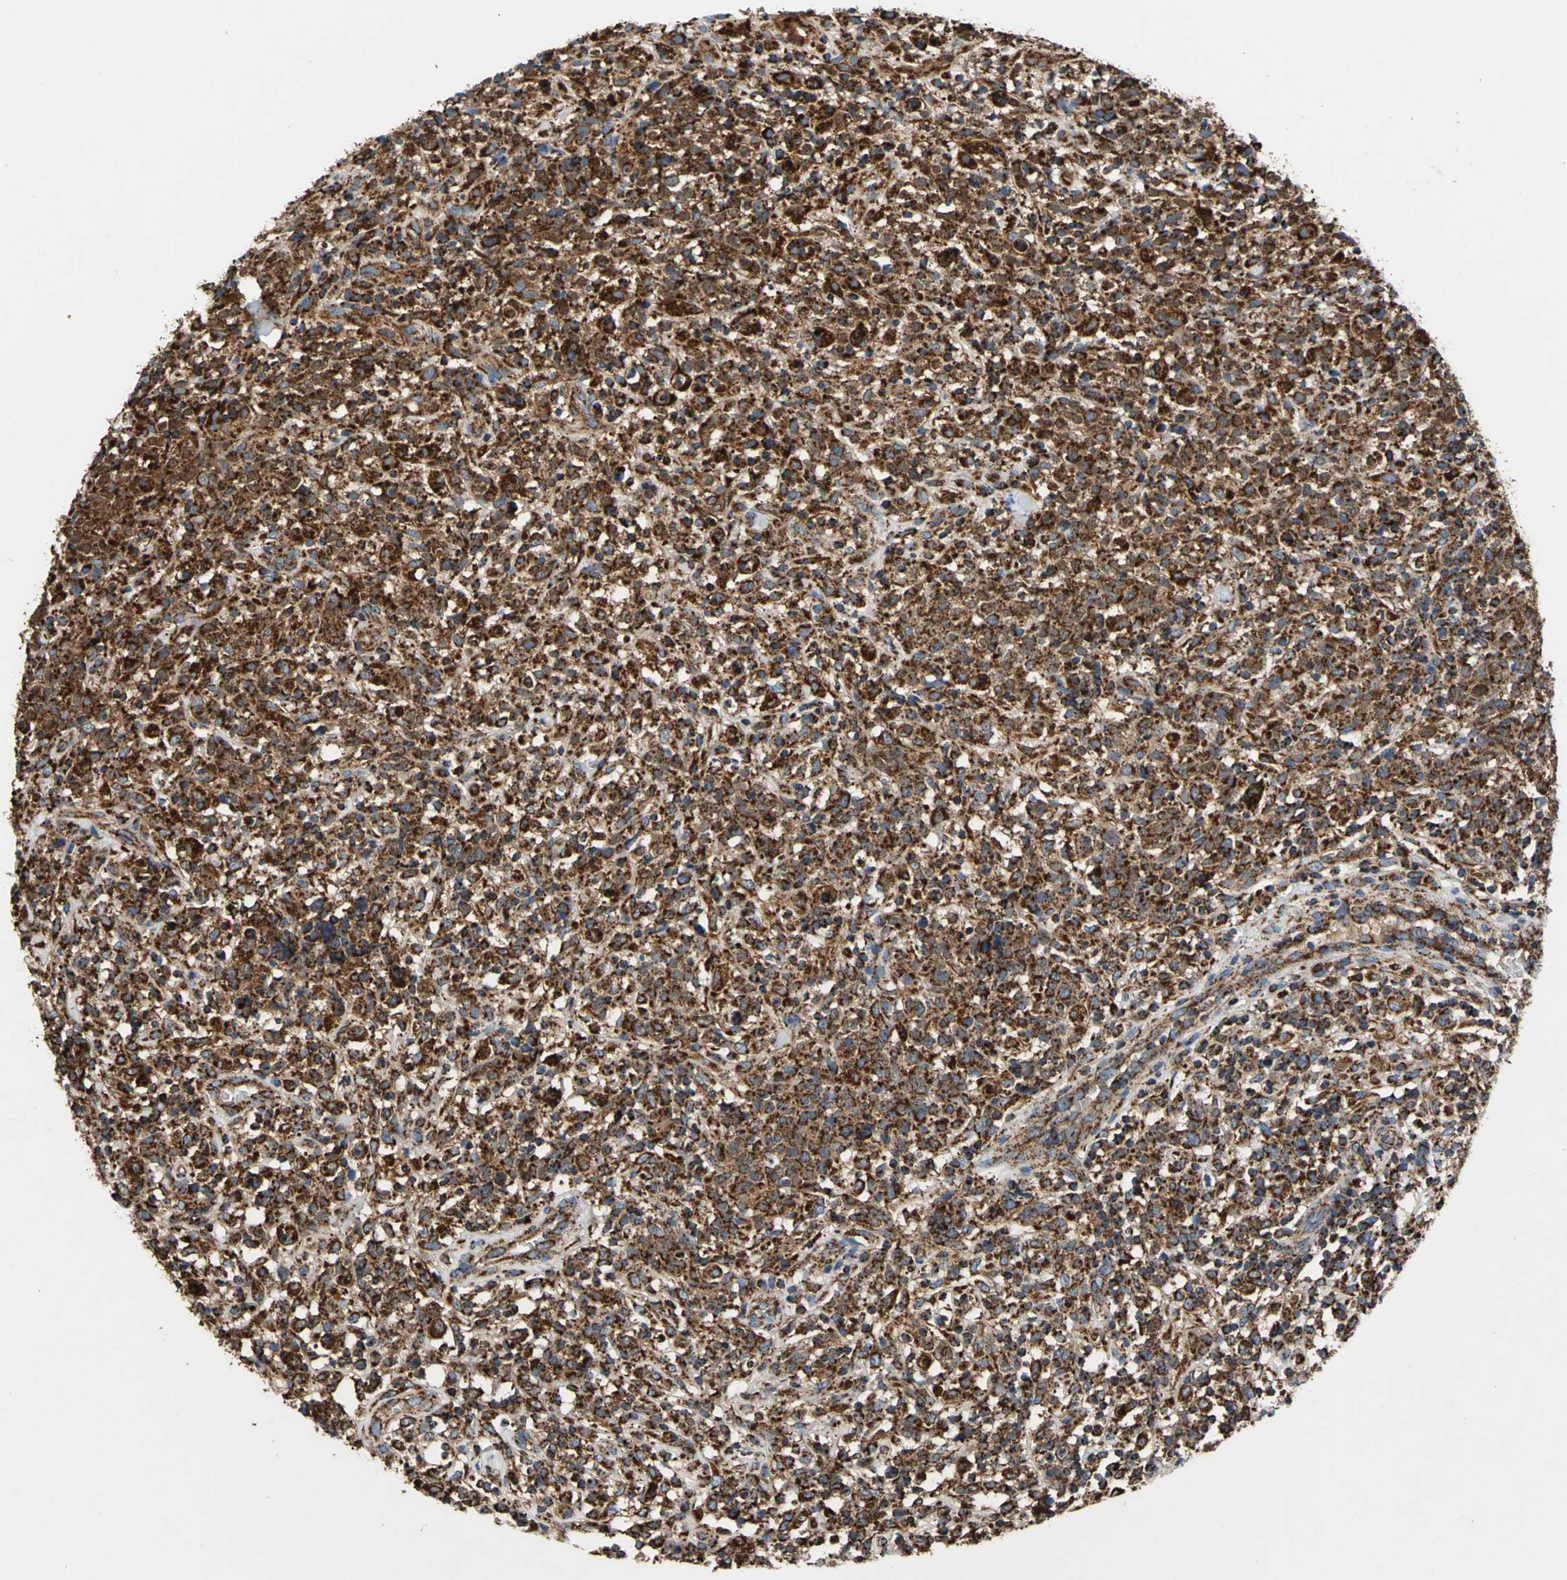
{"staining": {"intensity": "strong", "quantity": ">75%", "location": "cytoplasmic/membranous"}, "tissue": "lymphoma", "cell_type": "Tumor cells", "image_type": "cancer", "snomed": [{"axis": "morphology", "description": "Malignant lymphoma, non-Hodgkin's type, High grade"}, {"axis": "topography", "description": "Lymph node"}], "caption": "Tumor cells demonstrate high levels of strong cytoplasmic/membranous staining in about >75% of cells in lymphoma. Using DAB (3,3'-diaminobenzidine) (brown) and hematoxylin (blue) stains, captured at high magnification using brightfield microscopy.", "gene": "ECH1", "patient": {"sex": "female", "age": 73}}